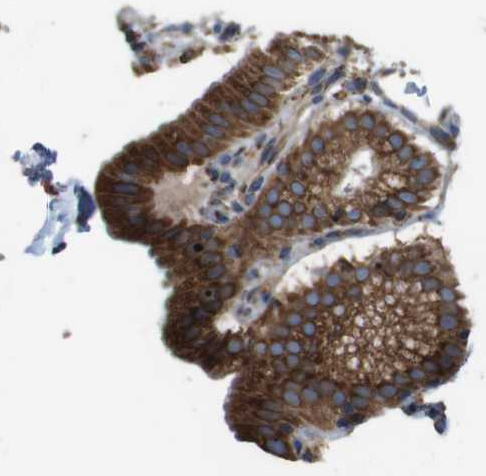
{"staining": {"intensity": "strong", "quantity": ">75%", "location": "cytoplasmic/membranous"}, "tissue": "gallbladder", "cell_type": "Glandular cells", "image_type": "normal", "snomed": [{"axis": "morphology", "description": "Normal tissue, NOS"}, {"axis": "topography", "description": "Gallbladder"}], "caption": "DAB immunohistochemical staining of benign human gallbladder demonstrates strong cytoplasmic/membranous protein positivity in about >75% of glandular cells. (DAB (3,3'-diaminobenzidine) IHC, brown staining for protein, blue staining for nuclei).", "gene": "UGGT1", "patient": {"sex": "male", "age": 54}}